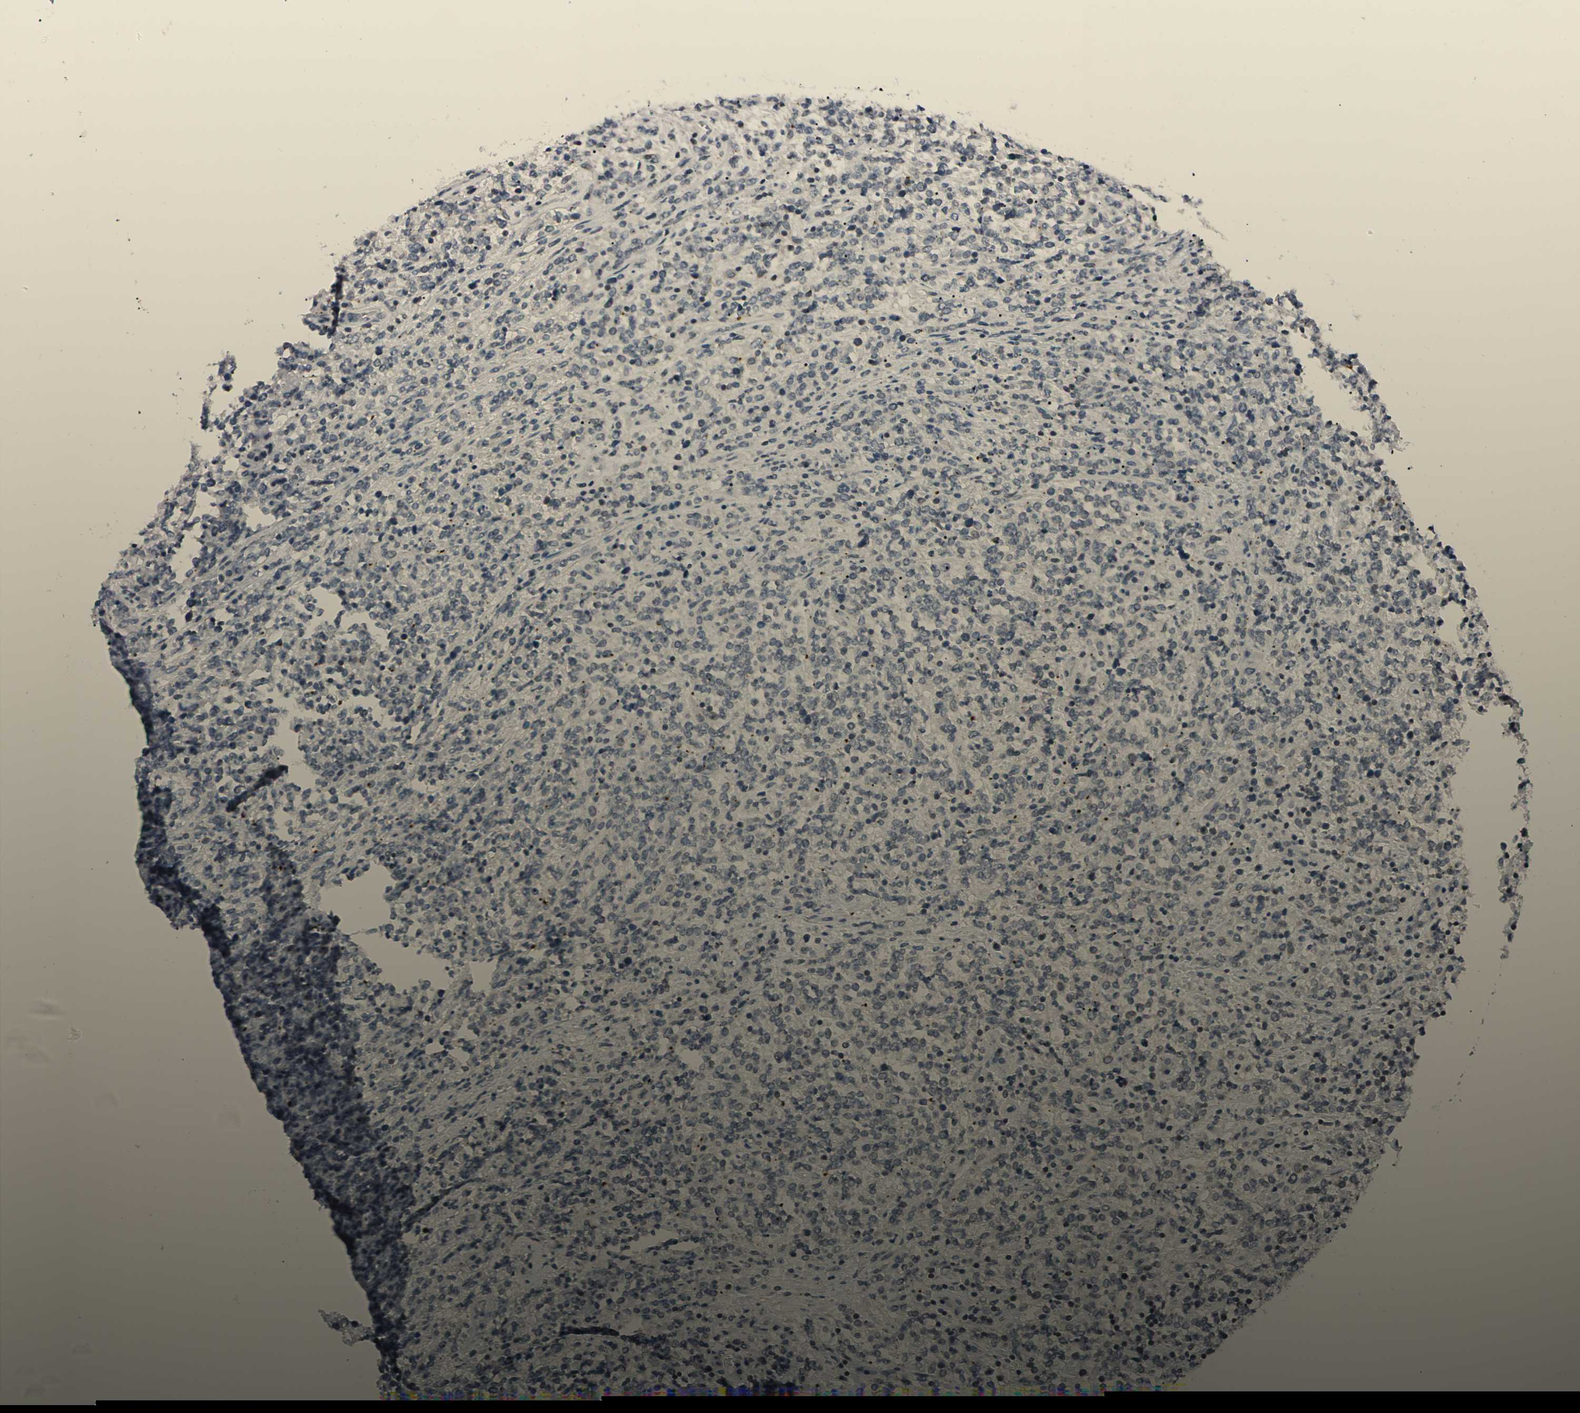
{"staining": {"intensity": "negative", "quantity": "none", "location": "none"}, "tissue": "lymphoma", "cell_type": "Tumor cells", "image_type": "cancer", "snomed": [{"axis": "morphology", "description": "Malignant lymphoma, non-Hodgkin's type, High grade"}, {"axis": "topography", "description": "Soft tissue"}], "caption": "This micrograph is of malignant lymphoma, non-Hodgkin's type (high-grade) stained with IHC to label a protein in brown with the nuclei are counter-stained blue. There is no expression in tumor cells.", "gene": "C1orf174", "patient": {"sex": "male", "age": 18}}